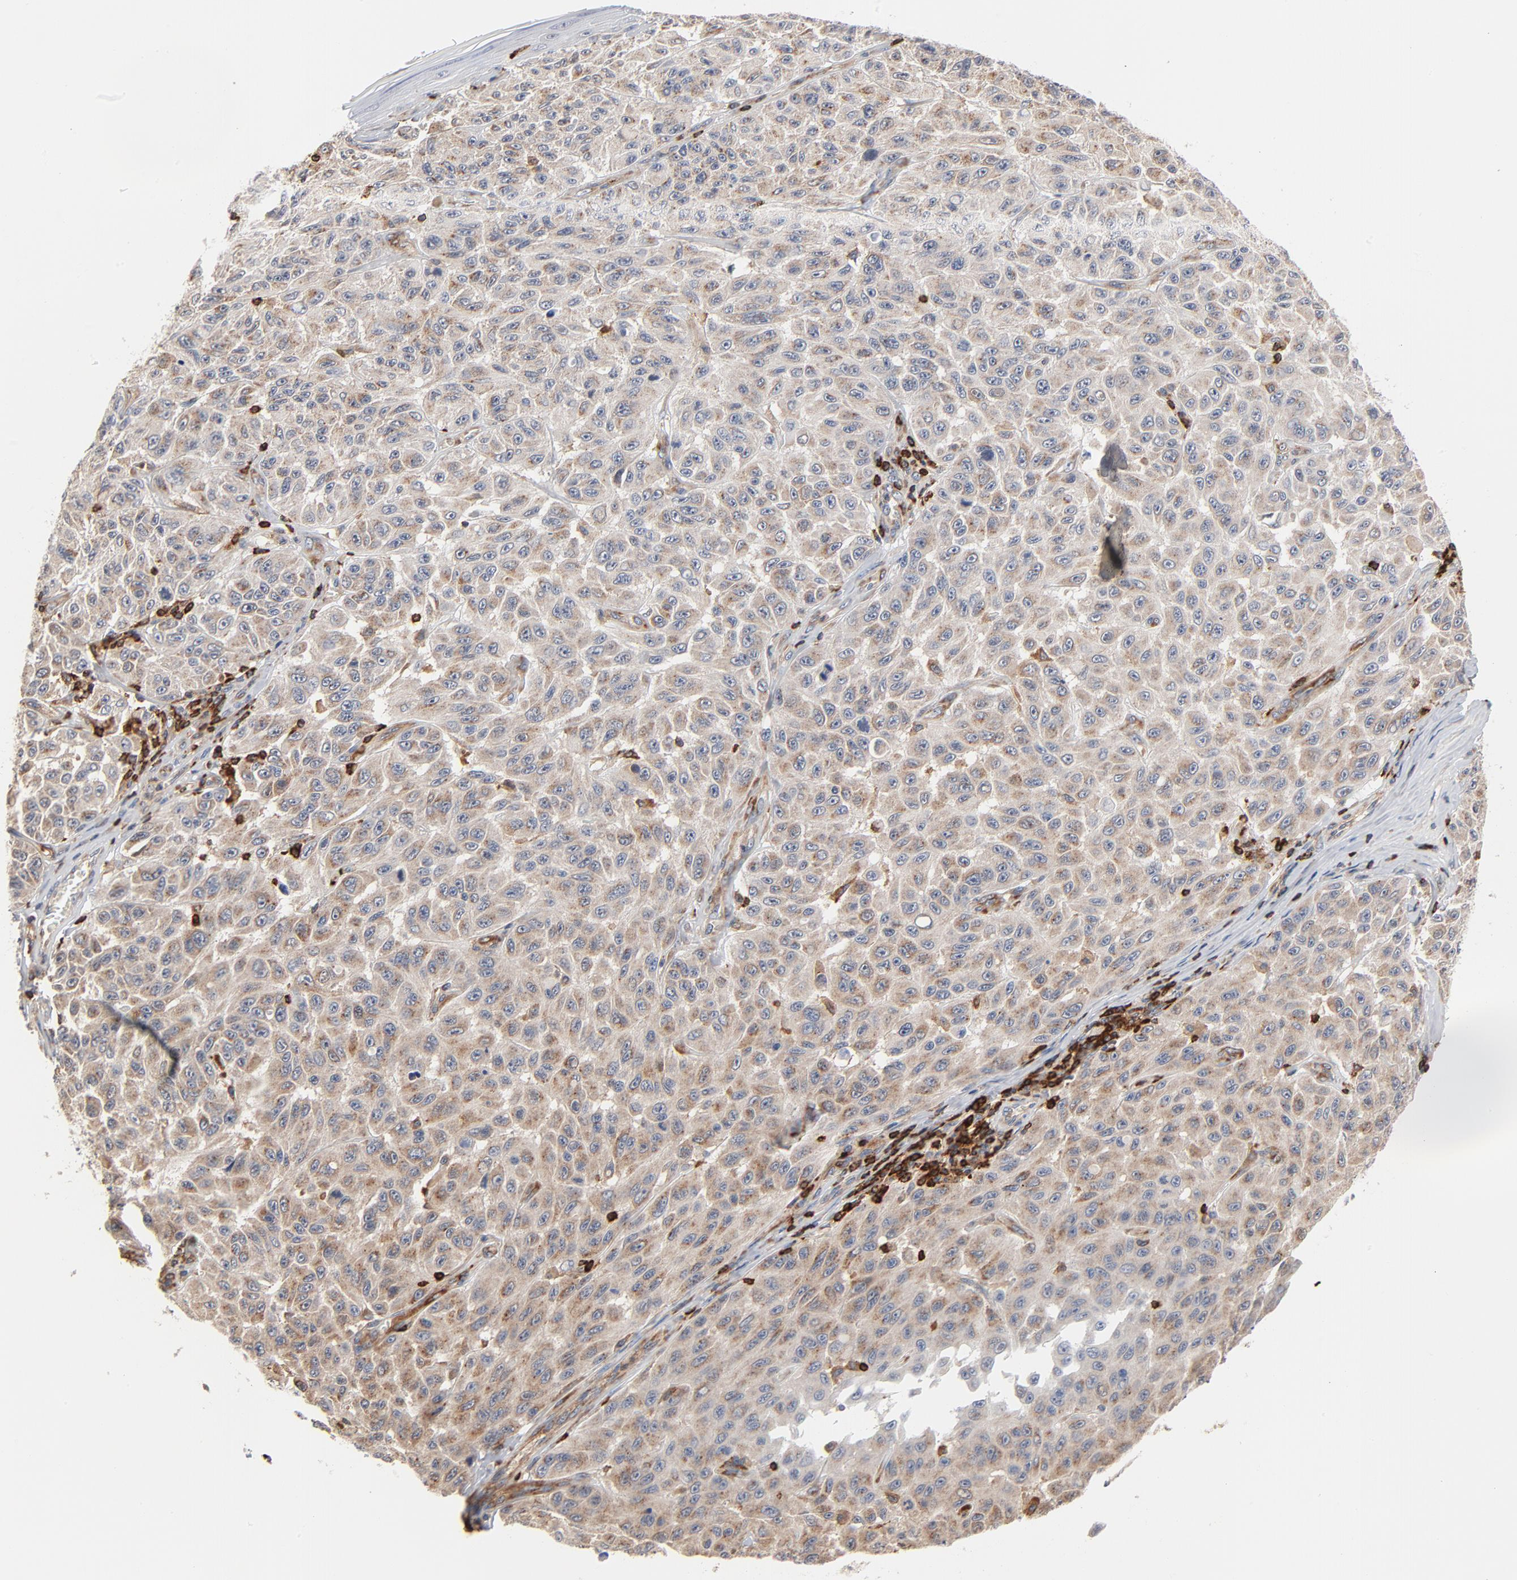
{"staining": {"intensity": "weak", "quantity": ">75%", "location": "cytoplasmic/membranous"}, "tissue": "melanoma", "cell_type": "Tumor cells", "image_type": "cancer", "snomed": [{"axis": "morphology", "description": "Malignant melanoma, NOS"}, {"axis": "topography", "description": "Skin"}], "caption": "A photomicrograph of melanoma stained for a protein reveals weak cytoplasmic/membranous brown staining in tumor cells.", "gene": "SH3KBP1", "patient": {"sex": "male", "age": 30}}